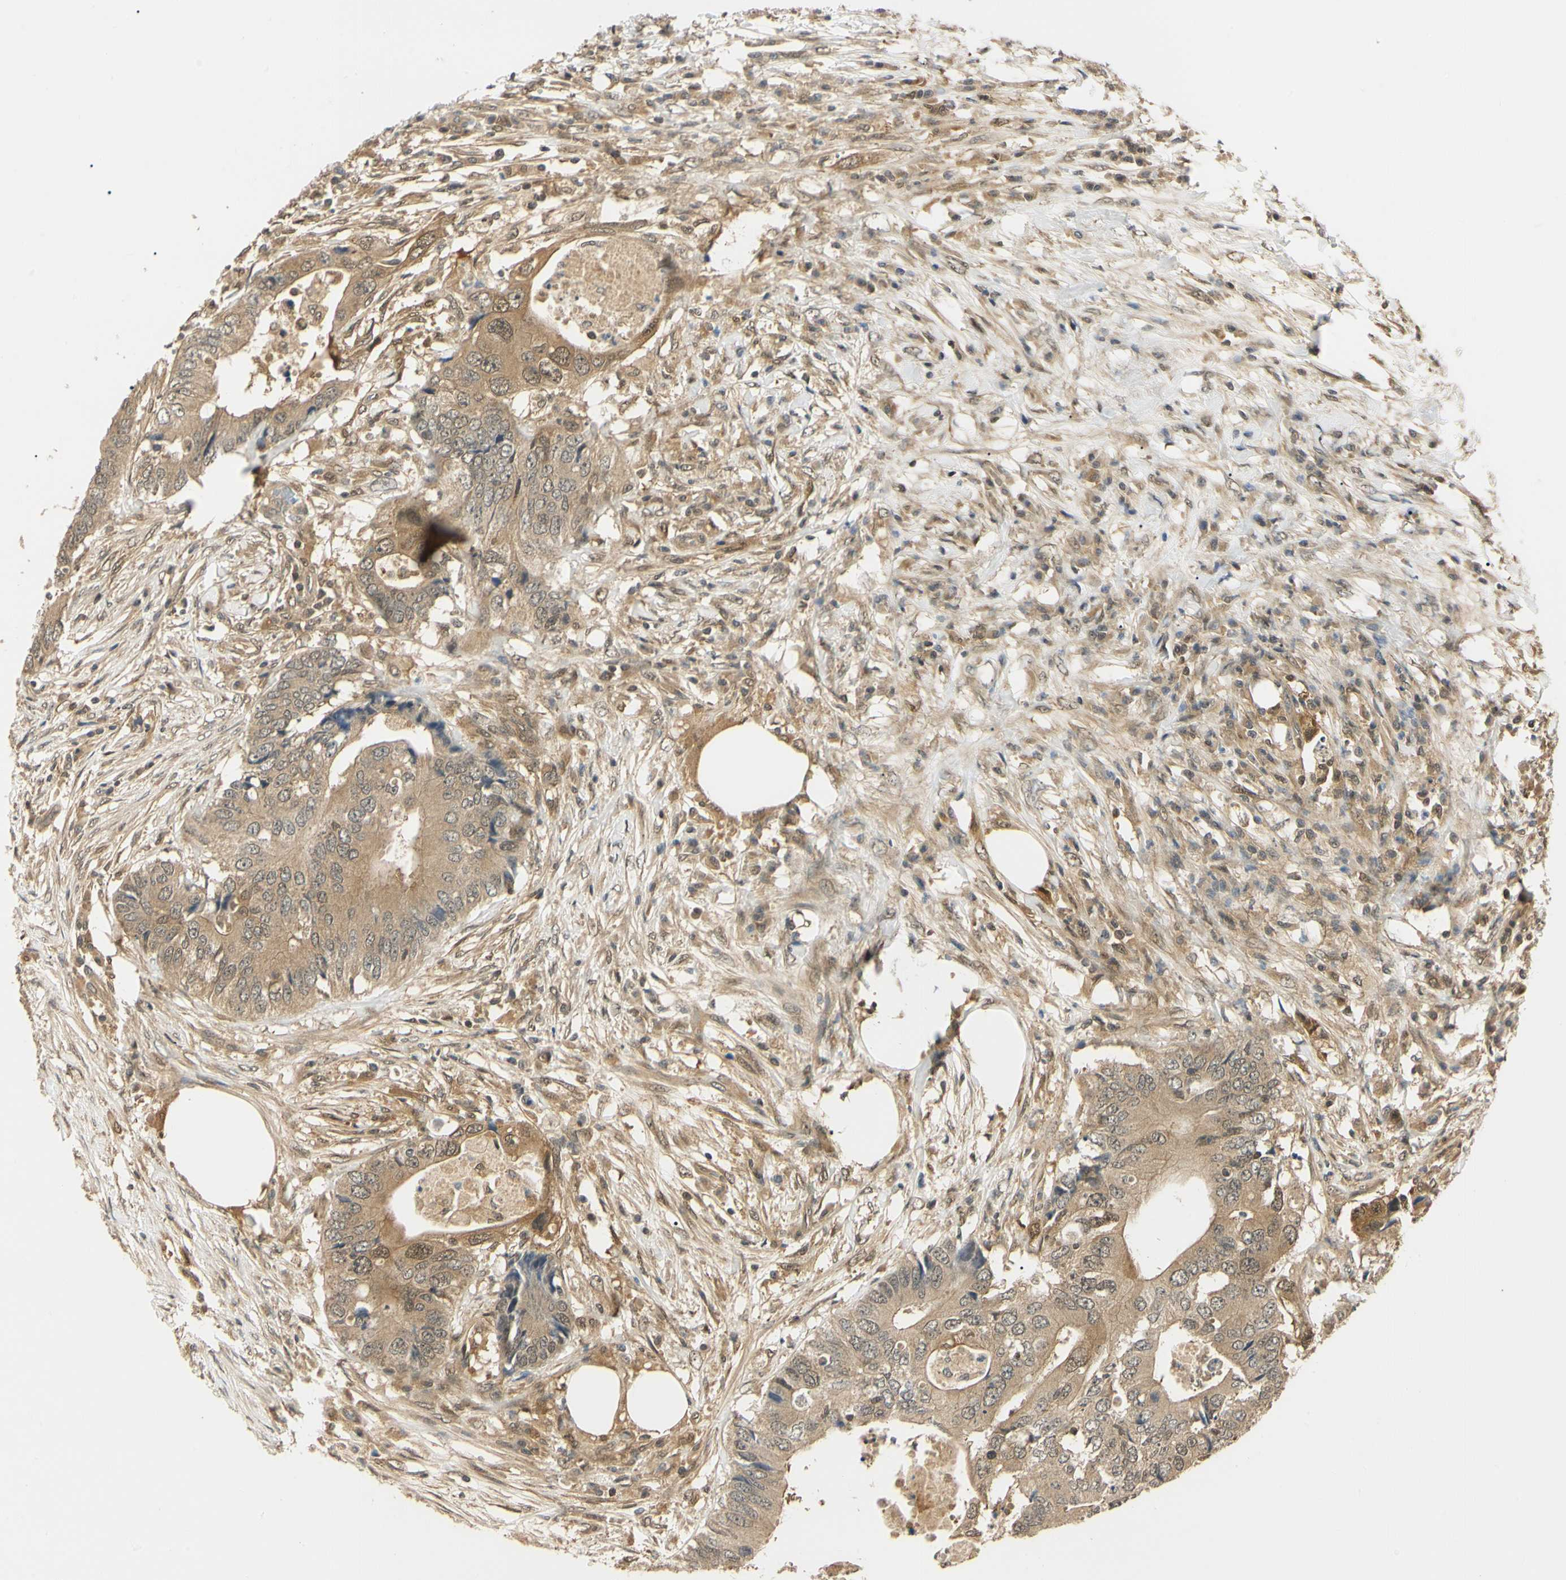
{"staining": {"intensity": "weak", "quantity": ">75%", "location": "cytoplasmic/membranous,nuclear"}, "tissue": "colorectal cancer", "cell_type": "Tumor cells", "image_type": "cancer", "snomed": [{"axis": "morphology", "description": "Adenocarcinoma, NOS"}, {"axis": "topography", "description": "Colon"}], "caption": "Colorectal cancer stained with a brown dye shows weak cytoplasmic/membranous and nuclear positive staining in about >75% of tumor cells.", "gene": "UBE2Z", "patient": {"sex": "male", "age": 71}}